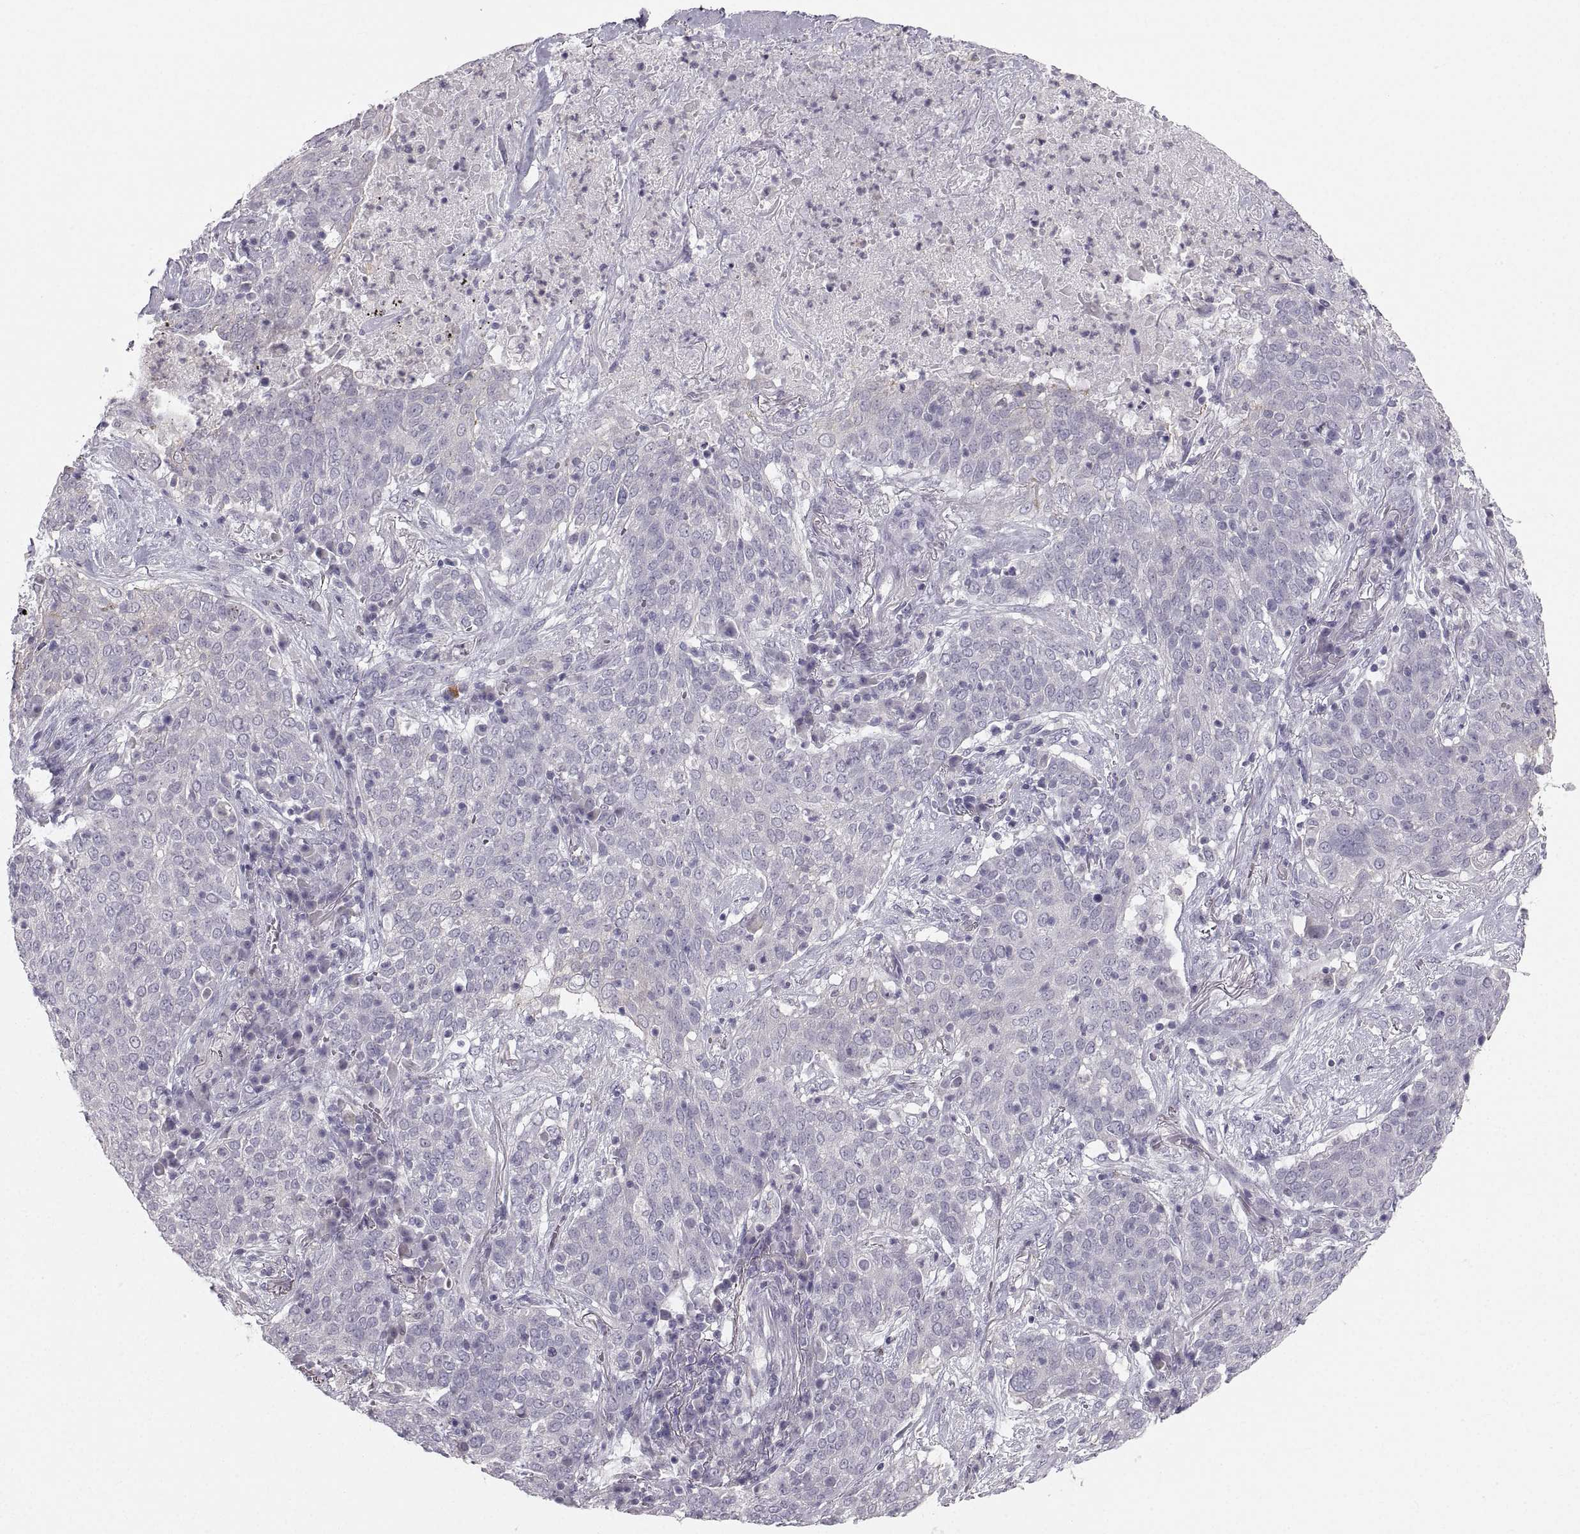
{"staining": {"intensity": "negative", "quantity": "none", "location": "none"}, "tissue": "lung cancer", "cell_type": "Tumor cells", "image_type": "cancer", "snomed": [{"axis": "morphology", "description": "Squamous cell carcinoma, NOS"}, {"axis": "topography", "description": "Lung"}], "caption": "The micrograph exhibits no significant staining in tumor cells of lung cancer.", "gene": "ZNF185", "patient": {"sex": "male", "age": 82}}